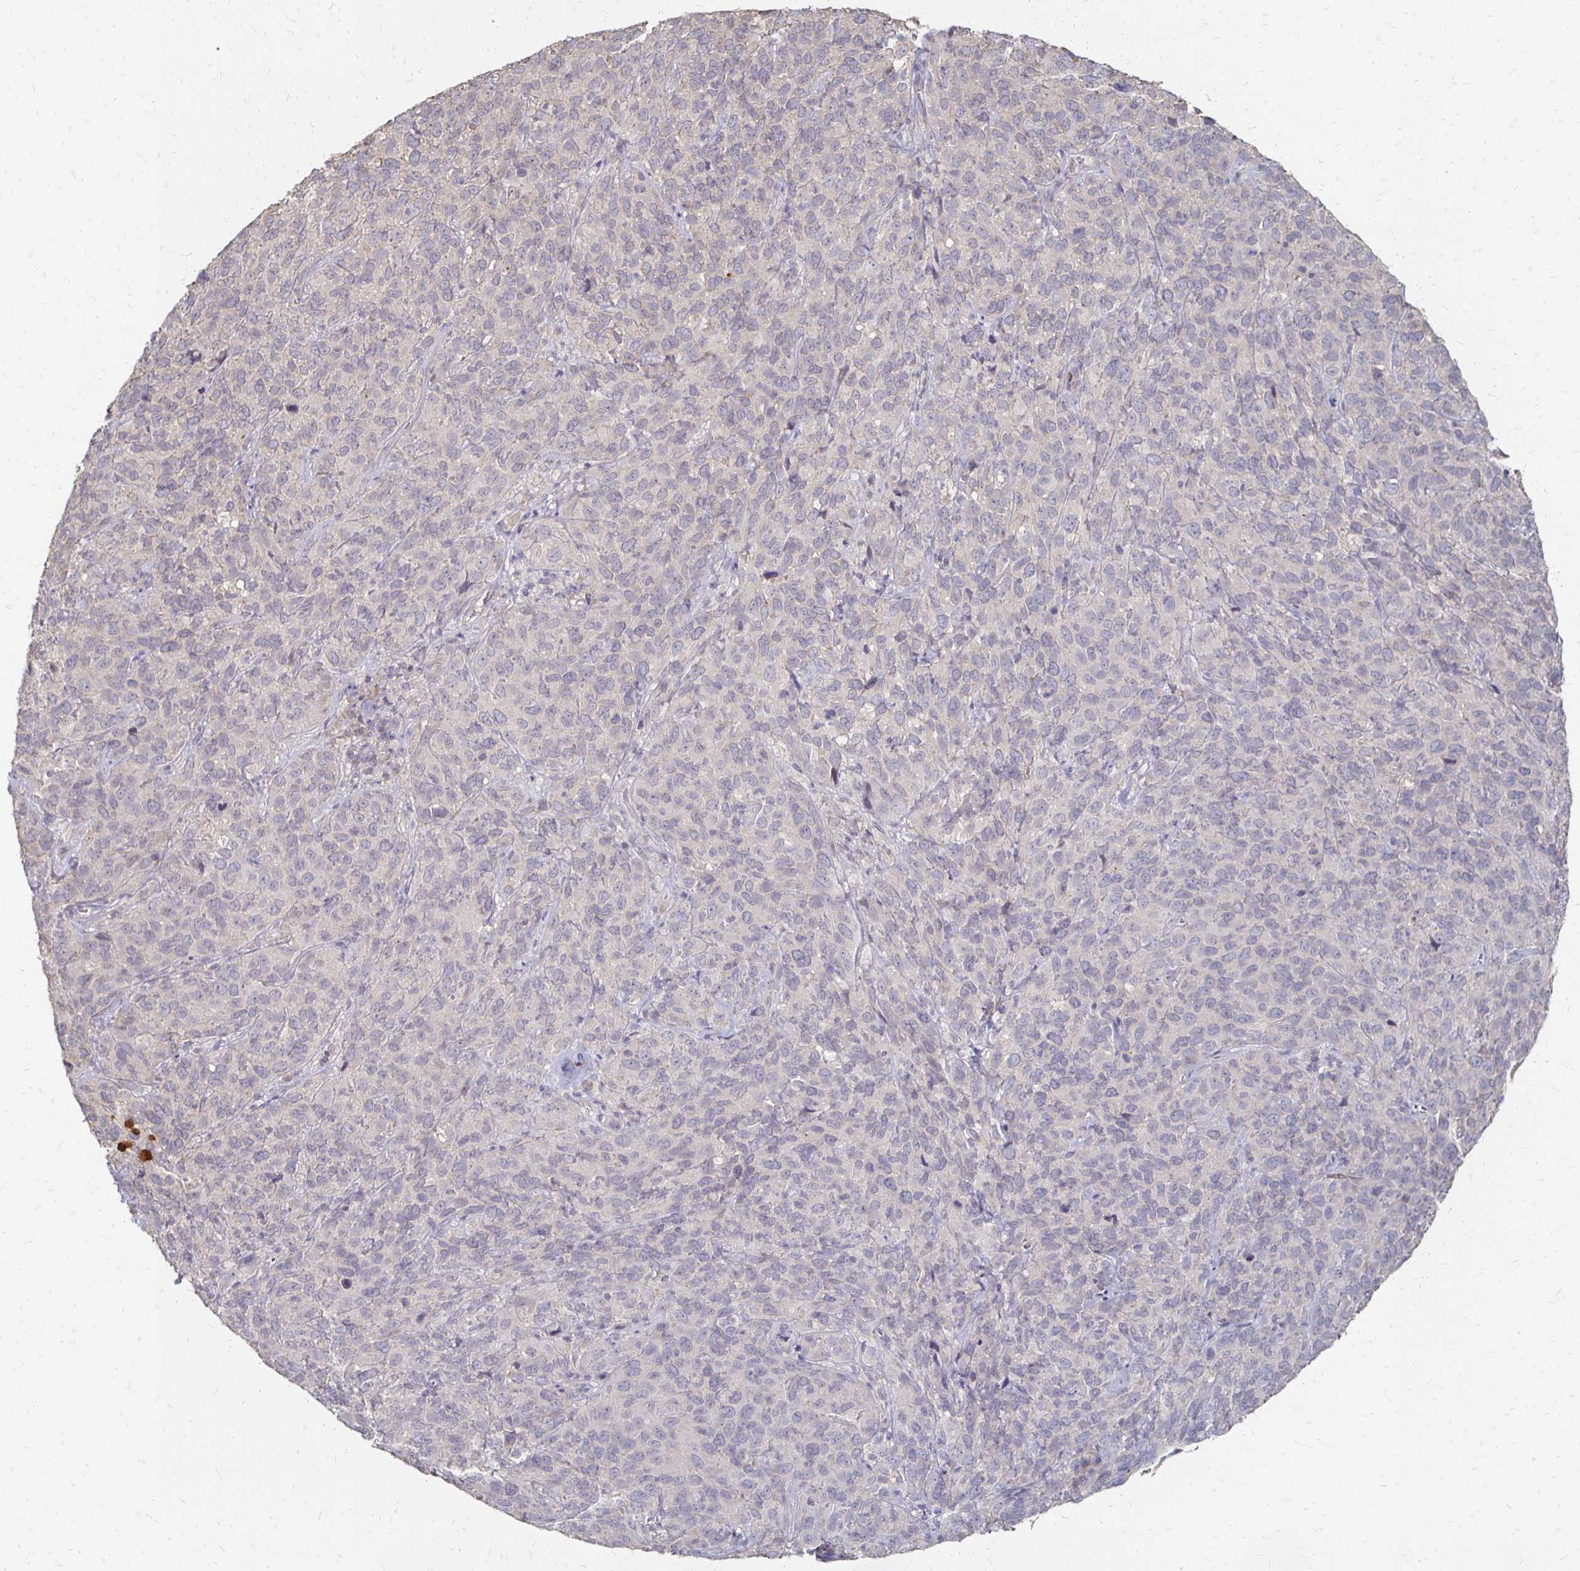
{"staining": {"intensity": "negative", "quantity": "none", "location": "none"}, "tissue": "cervical cancer", "cell_type": "Tumor cells", "image_type": "cancer", "snomed": [{"axis": "morphology", "description": "Squamous cell carcinoma, NOS"}, {"axis": "topography", "description": "Cervix"}], "caption": "The photomicrograph reveals no staining of tumor cells in cervical cancer. (Stains: DAB (3,3'-diaminobenzidine) IHC with hematoxylin counter stain, Microscopy: brightfield microscopy at high magnification).", "gene": "ZNF727", "patient": {"sex": "female", "age": 51}}